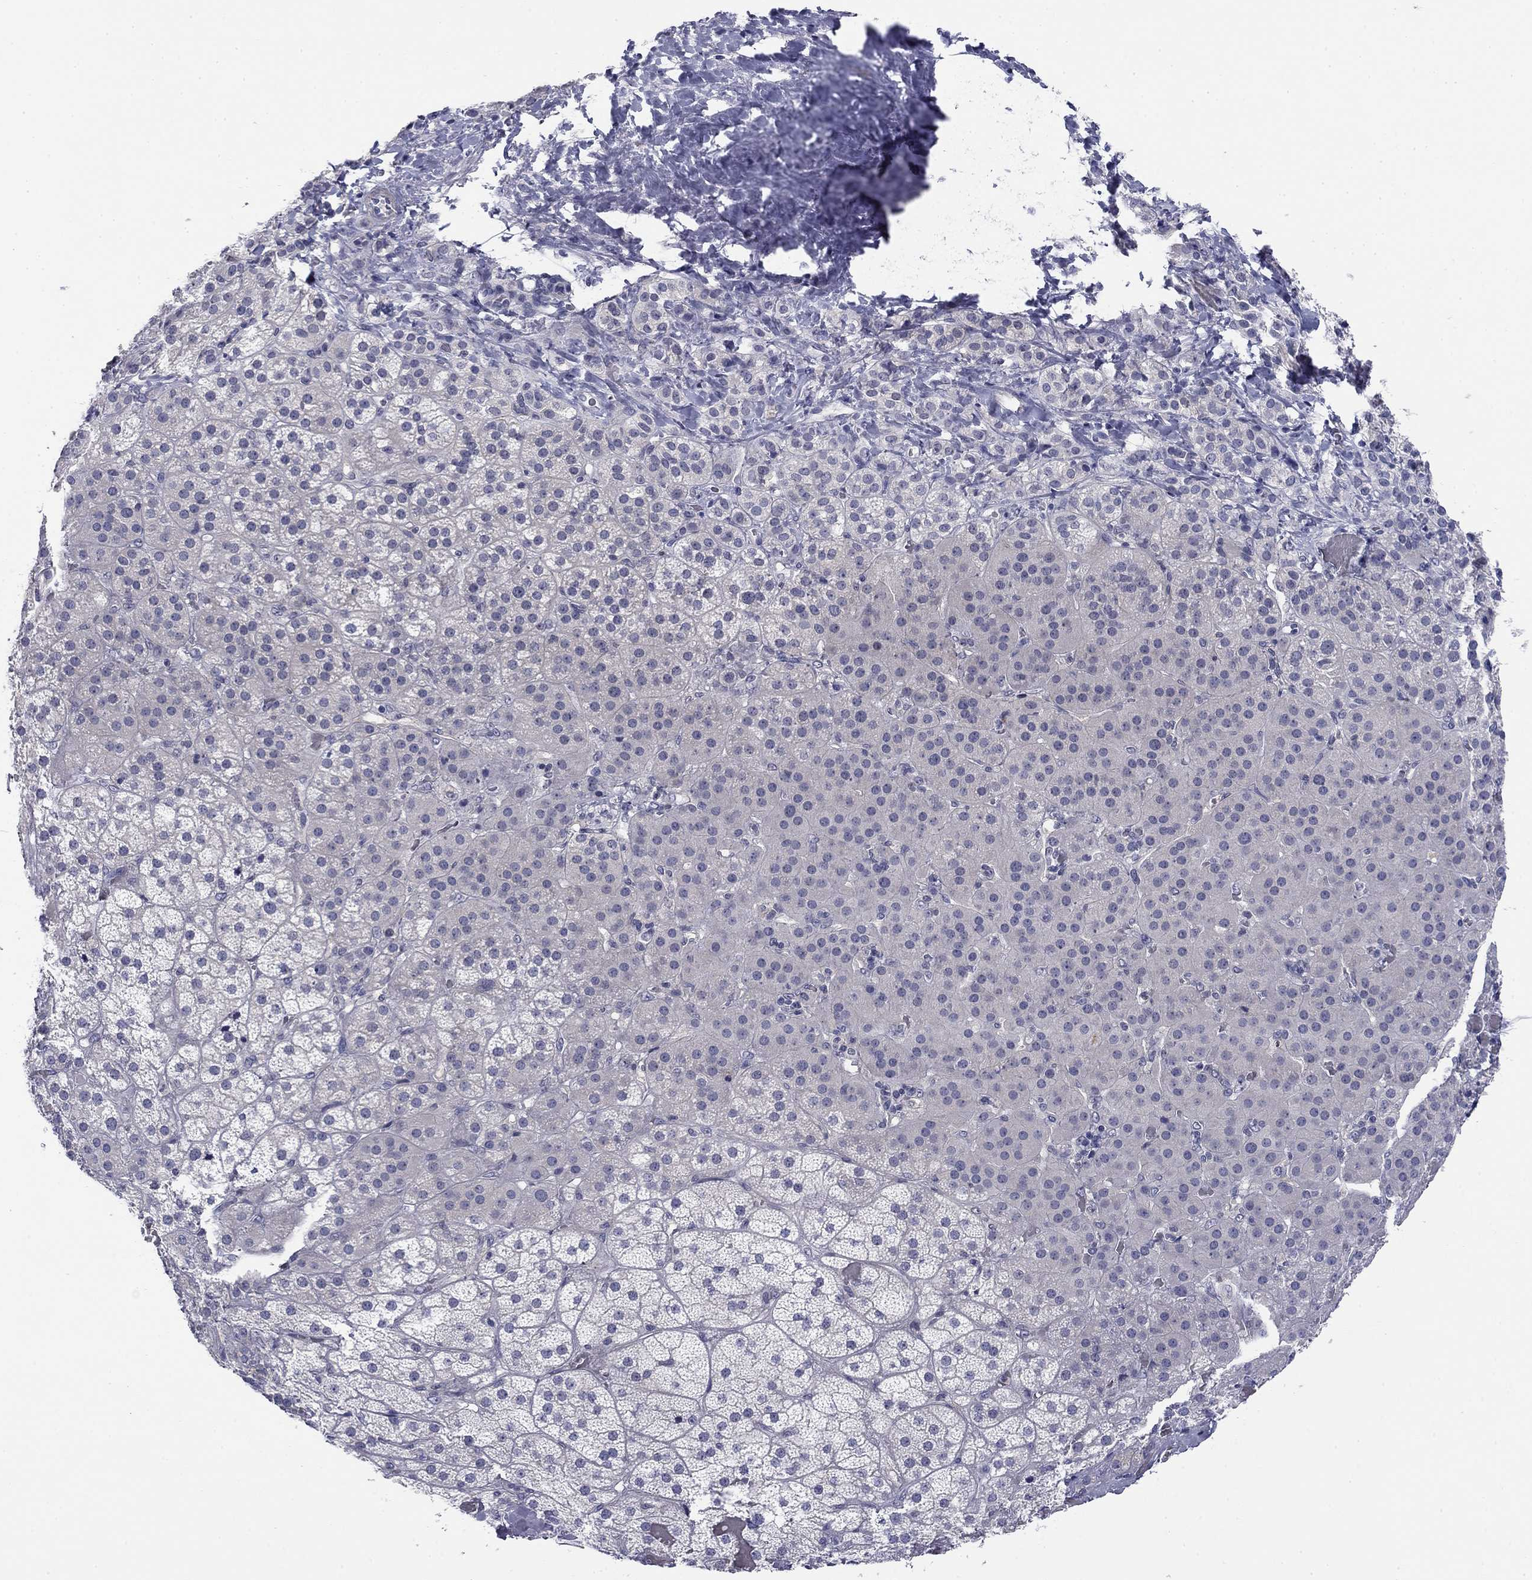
{"staining": {"intensity": "negative", "quantity": "none", "location": "none"}, "tissue": "adrenal gland", "cell_type": "Glandular cells", "image_type": "normal", "snomed": [{"axis": "morphology", "description": "Normal tissue, NOS"}, {"axis": "topography", "description": "Adrenal gland"}], "caption": "DAB immunohistochemical staining of benign human adrenal gland demonstrates no significant expression in glandular cells. (Immunohistochemistry (ihc), brightfield microscopy, high magnification).", "gene": "TIGD4", "patient": {"sex": "male", "age": 57}}